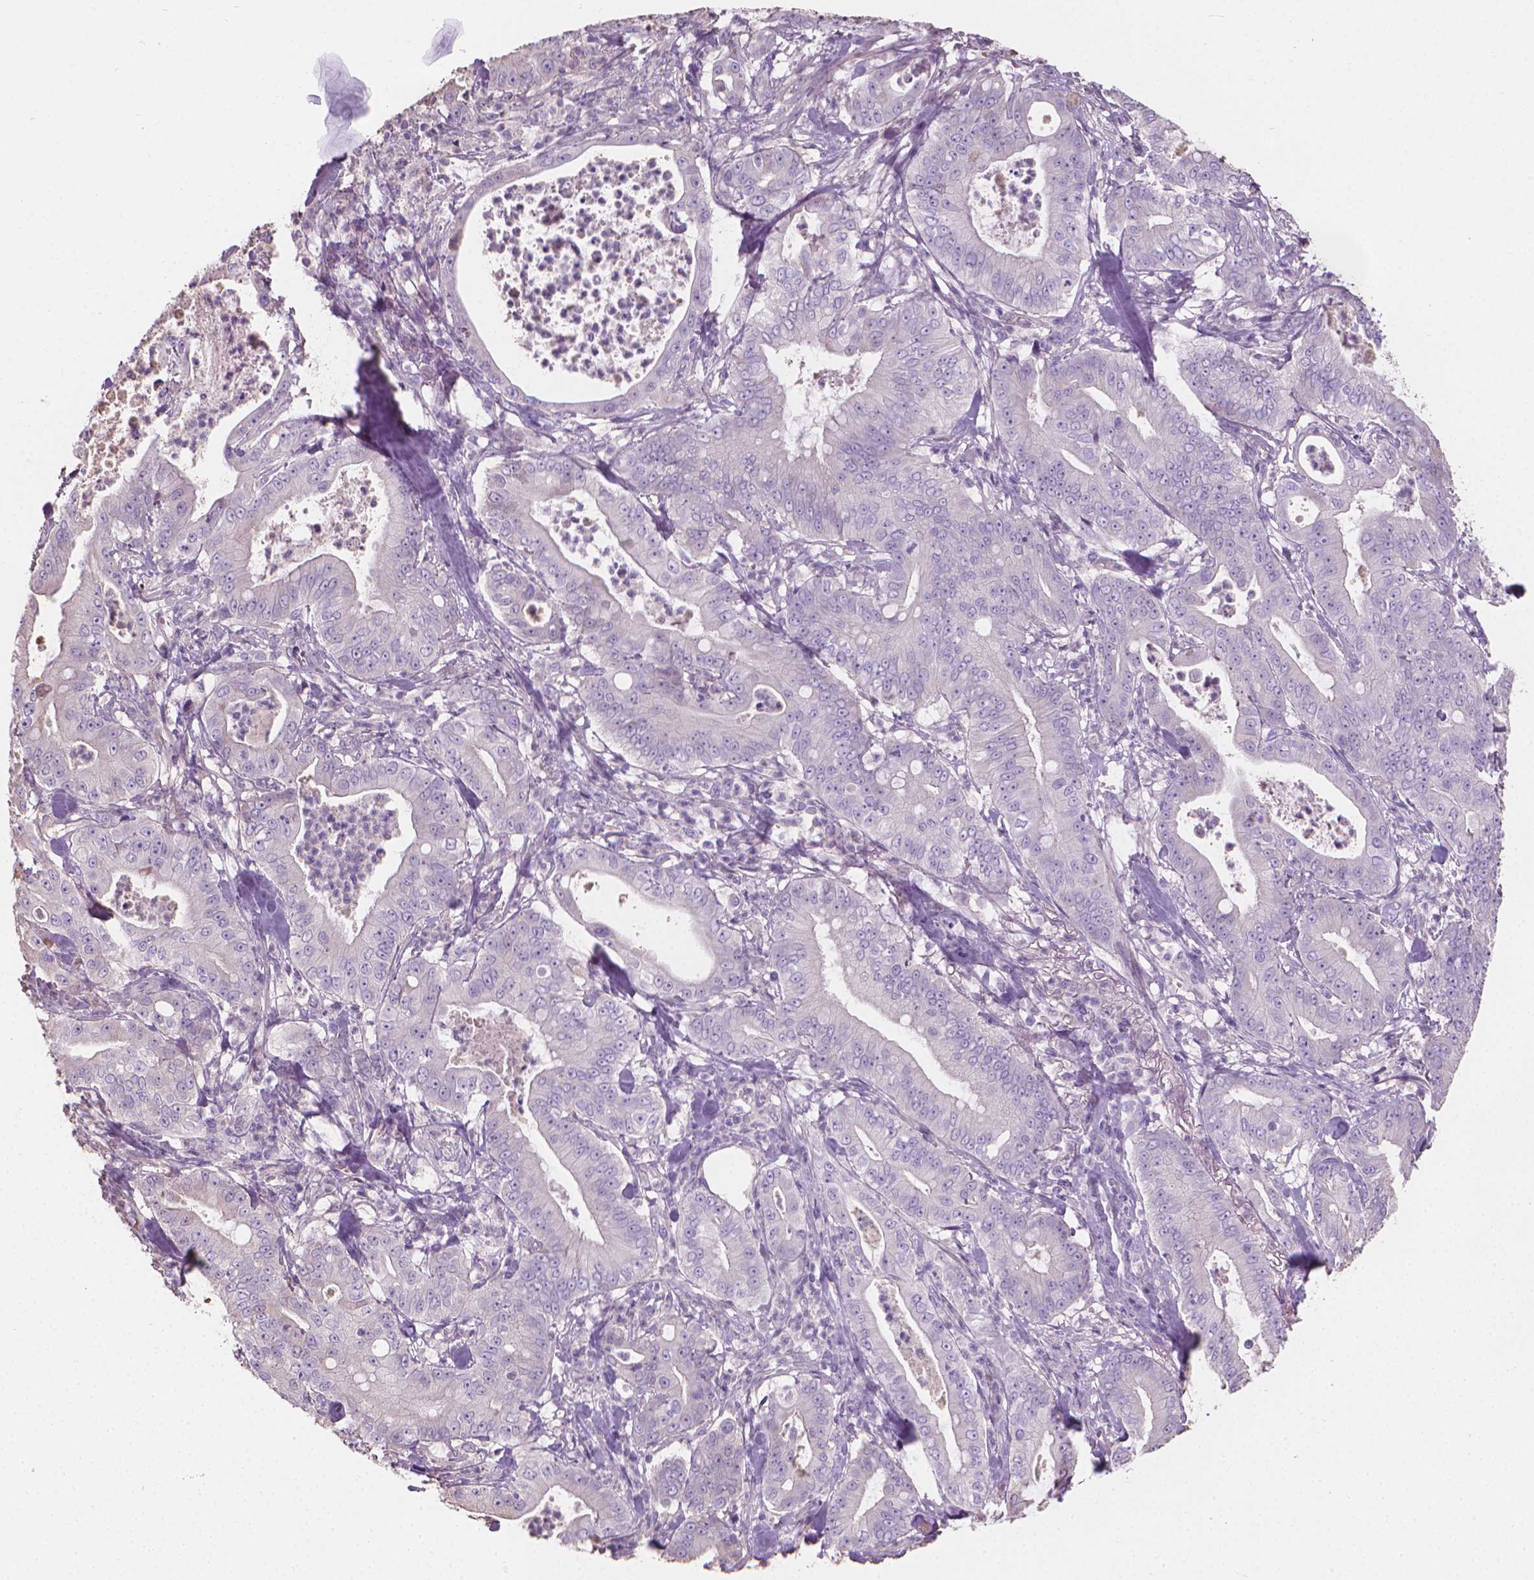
{"staining": {"intensity": "negative", "quantity": "none", "location": "none"}, "tissue": "pancreatic cancer", "cell_type": "Tumor cells", "image_type": "cancer", "snomed": [{"axis": "morphology", "description": "Adenocarcinoma, NOS"}, {"axis": "topography", "description": "Pancreas"}], "caption": "An immunohistochemistry (IHC) photomicrograph of adenocarcinoma (pancreatic) is shown. There is no staining in tumor cells of adenocarcinoma (pancreatic). (Immunohistochemistry (ihc), brightfield microscopy, high magnification).", "gene": "CABCOCO1", "patient": {"sex": "male", "age": 71}}